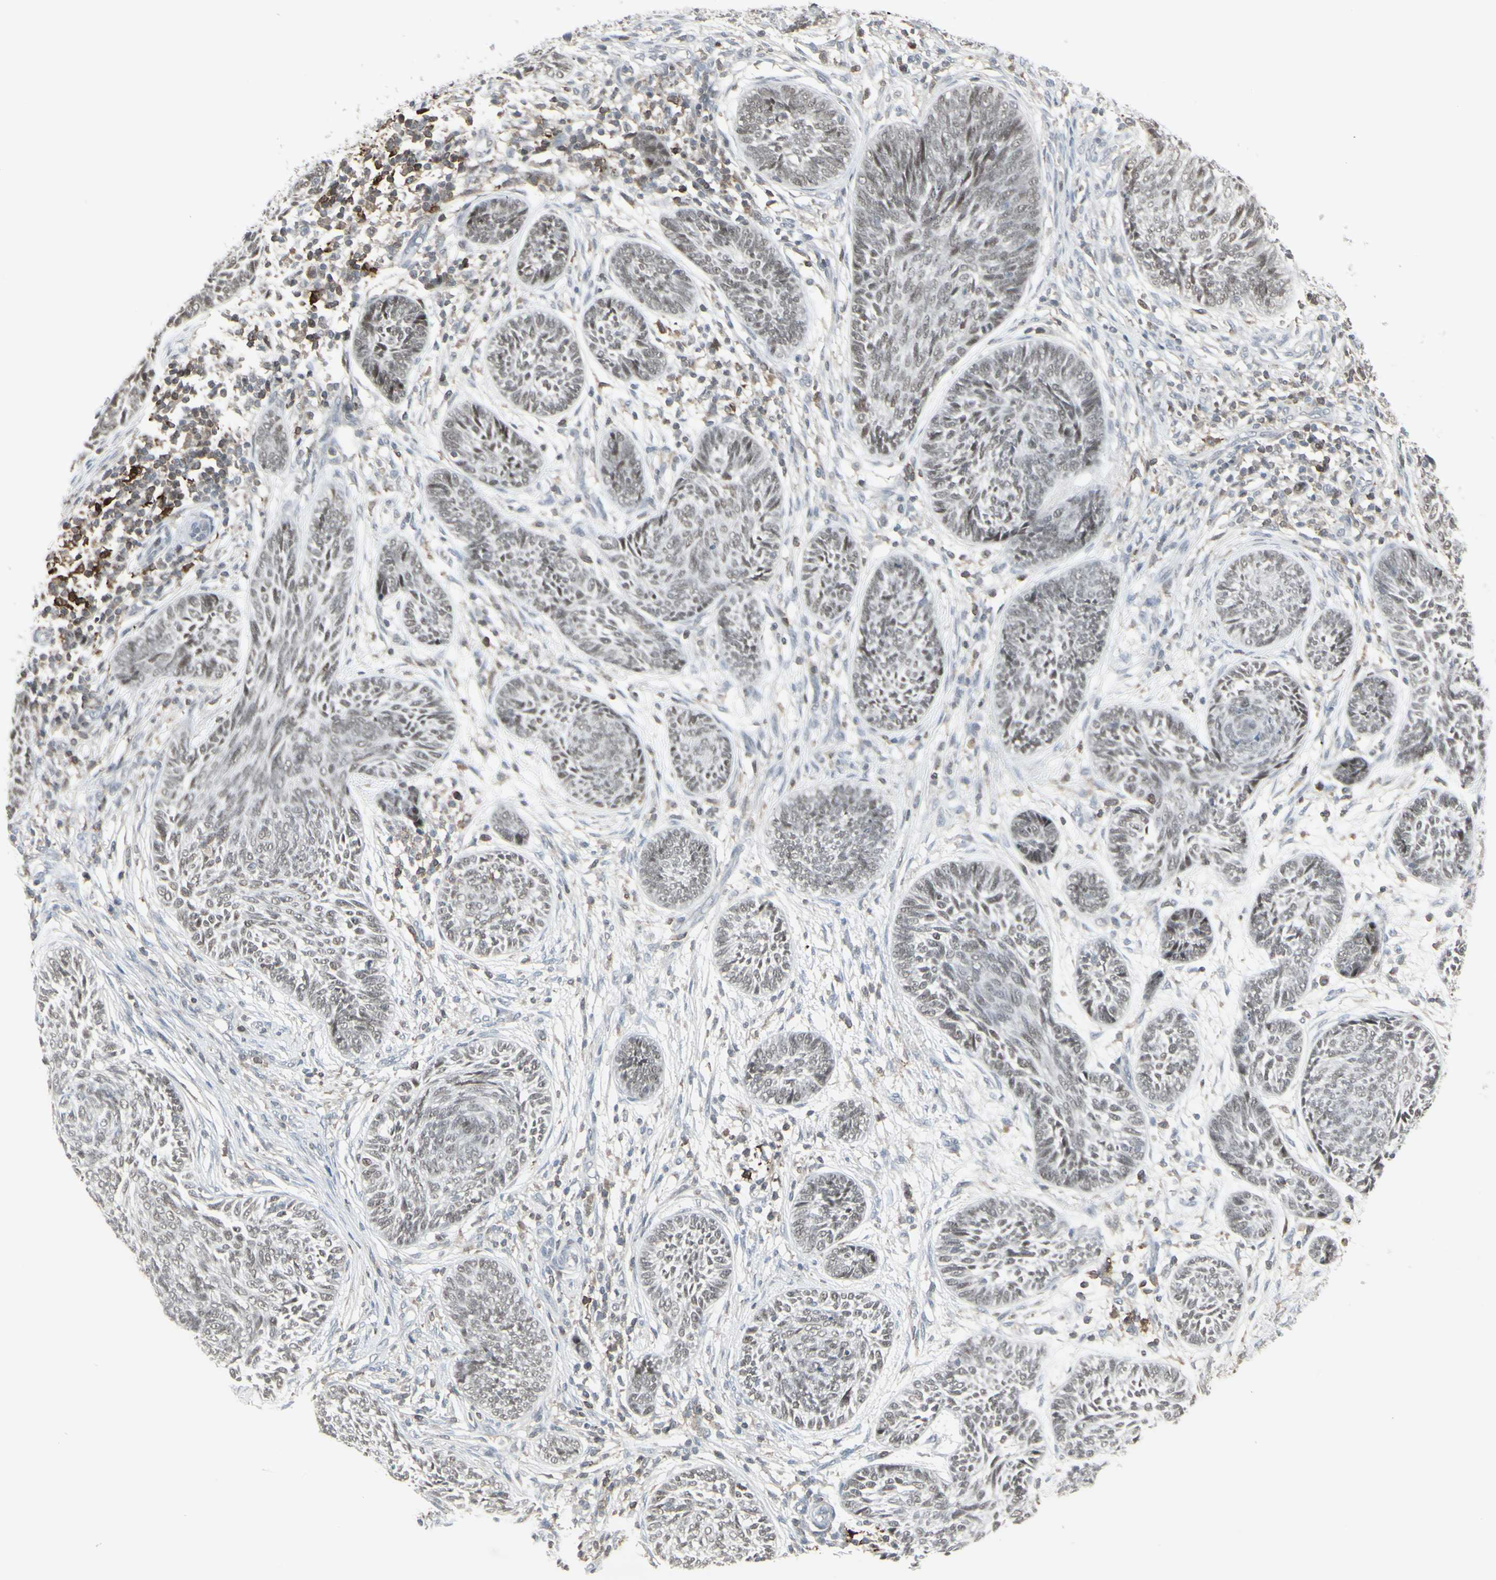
{"staining": {"intensity": "weak", "quantity": "25%-75%", "location": "nuclear"}, "tissue": "skin cancer", "cell_type": "Tumor cells", "image_type": "cancer", "snomed": [{"axis": "morphology", "description": "Papilloma, NOS"}, {"axis": "morphology", "description": "Basal cell carcinoma"}, {"axis": "topography", "description": "Skin"}], "caption": "Protein expression analysis of human basal cell carcinoma (skin) reveals weak nuclear expression in about 25%-75% of tumor cells.", "gene": "SAMSN1", "patient": {"sex": "male", "age": 87}}